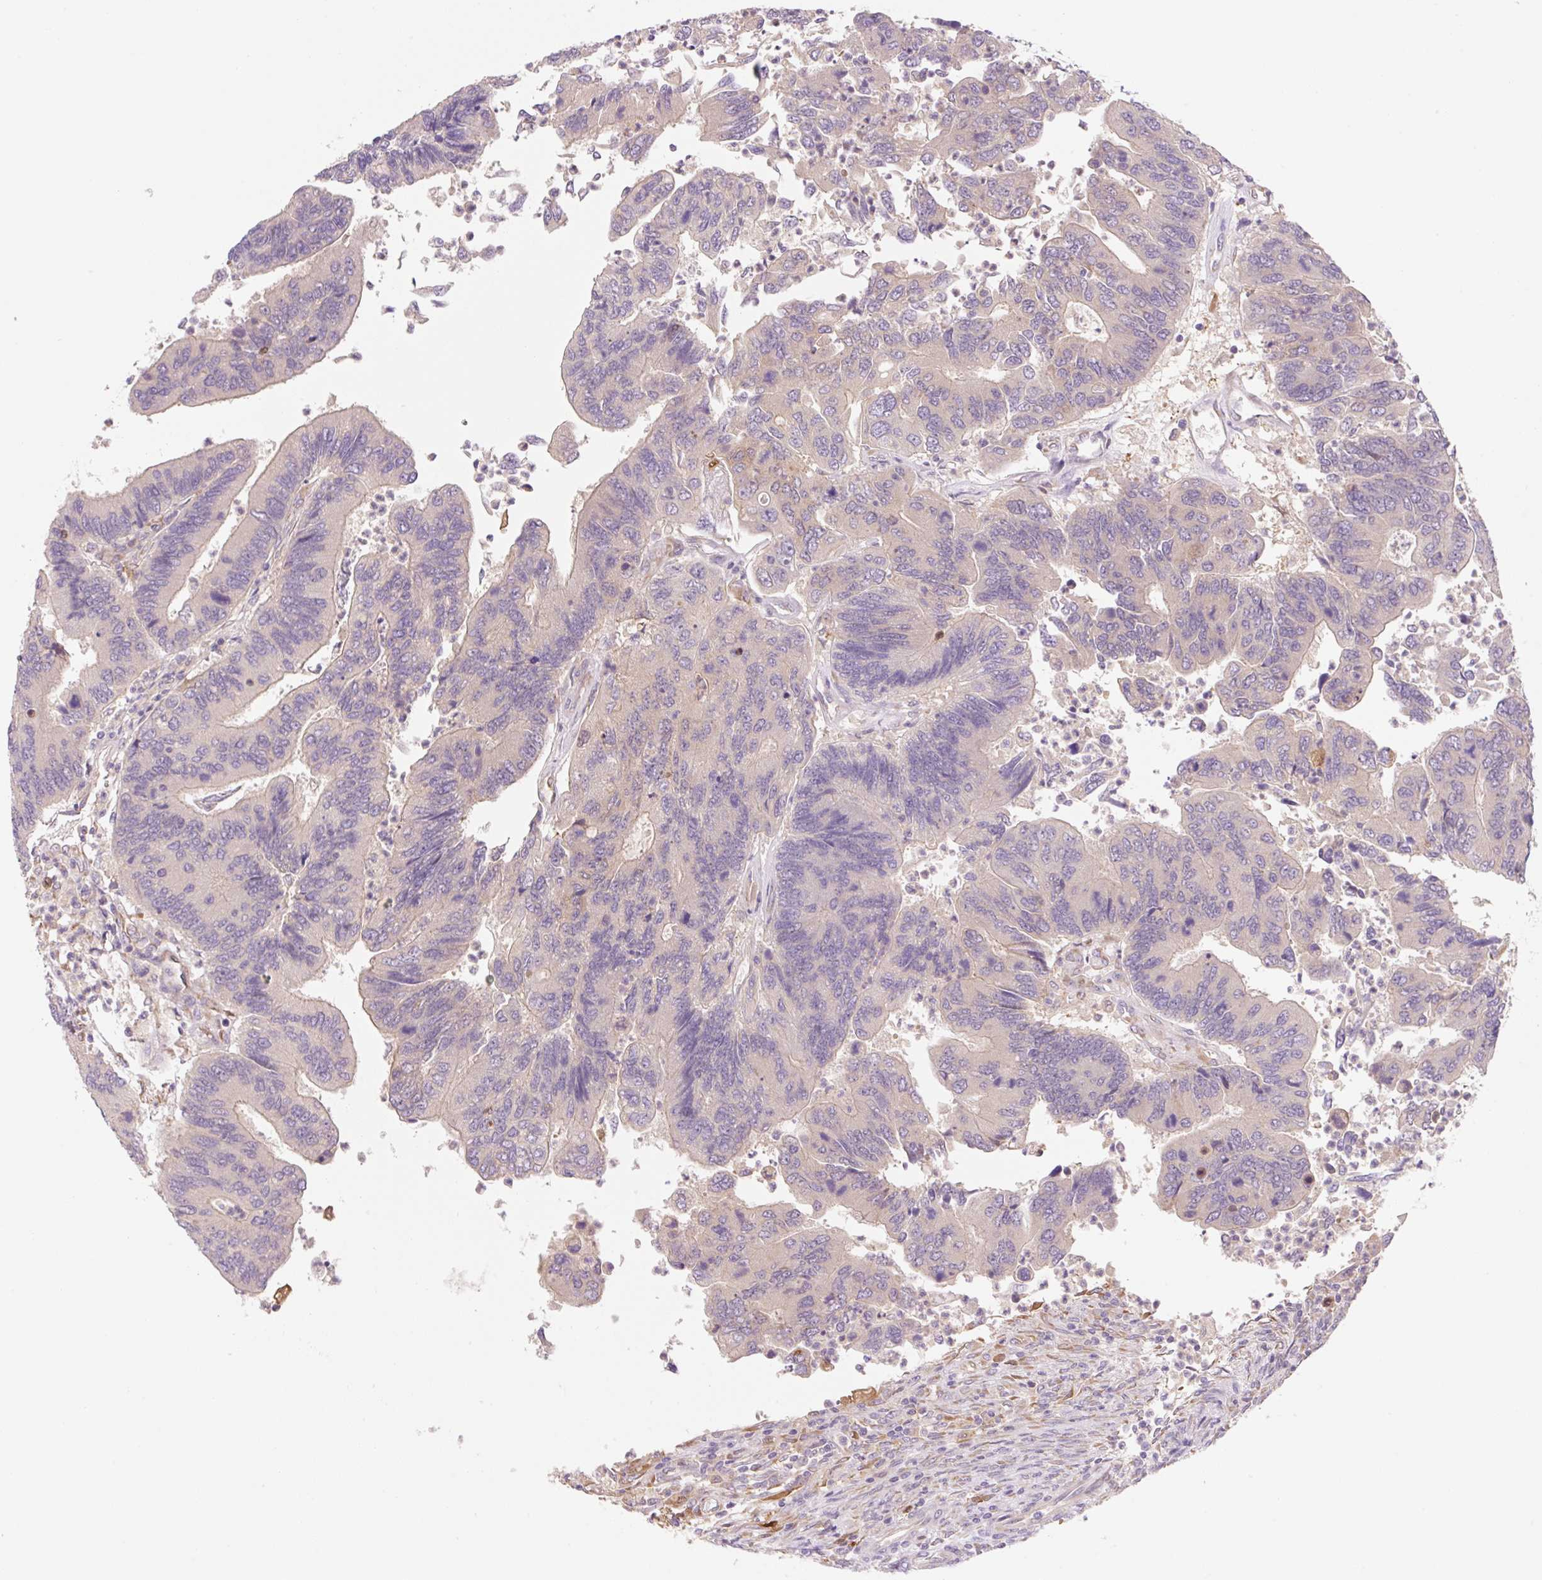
{"staining": {"intensity": "weak", "quantity": "<25%", "location": "cytoplasmic/membranous"}, "tissue": "colorectal cancer", "cell_type": "Tumor cells", "image_type": "cancer", "snomed": [{"axis": "morphology", "description": "Adenocarcinoma, NOS"}, {"axis": "topography", "description": "Colon"}], "caption": "An immunohistochemistry (IHC) image of colorectal cancer is shown. There is no staining in tumor cells of colorectal cancer.", "gene": "FABP5", "patient": {"sex": "female", "age": 67}}